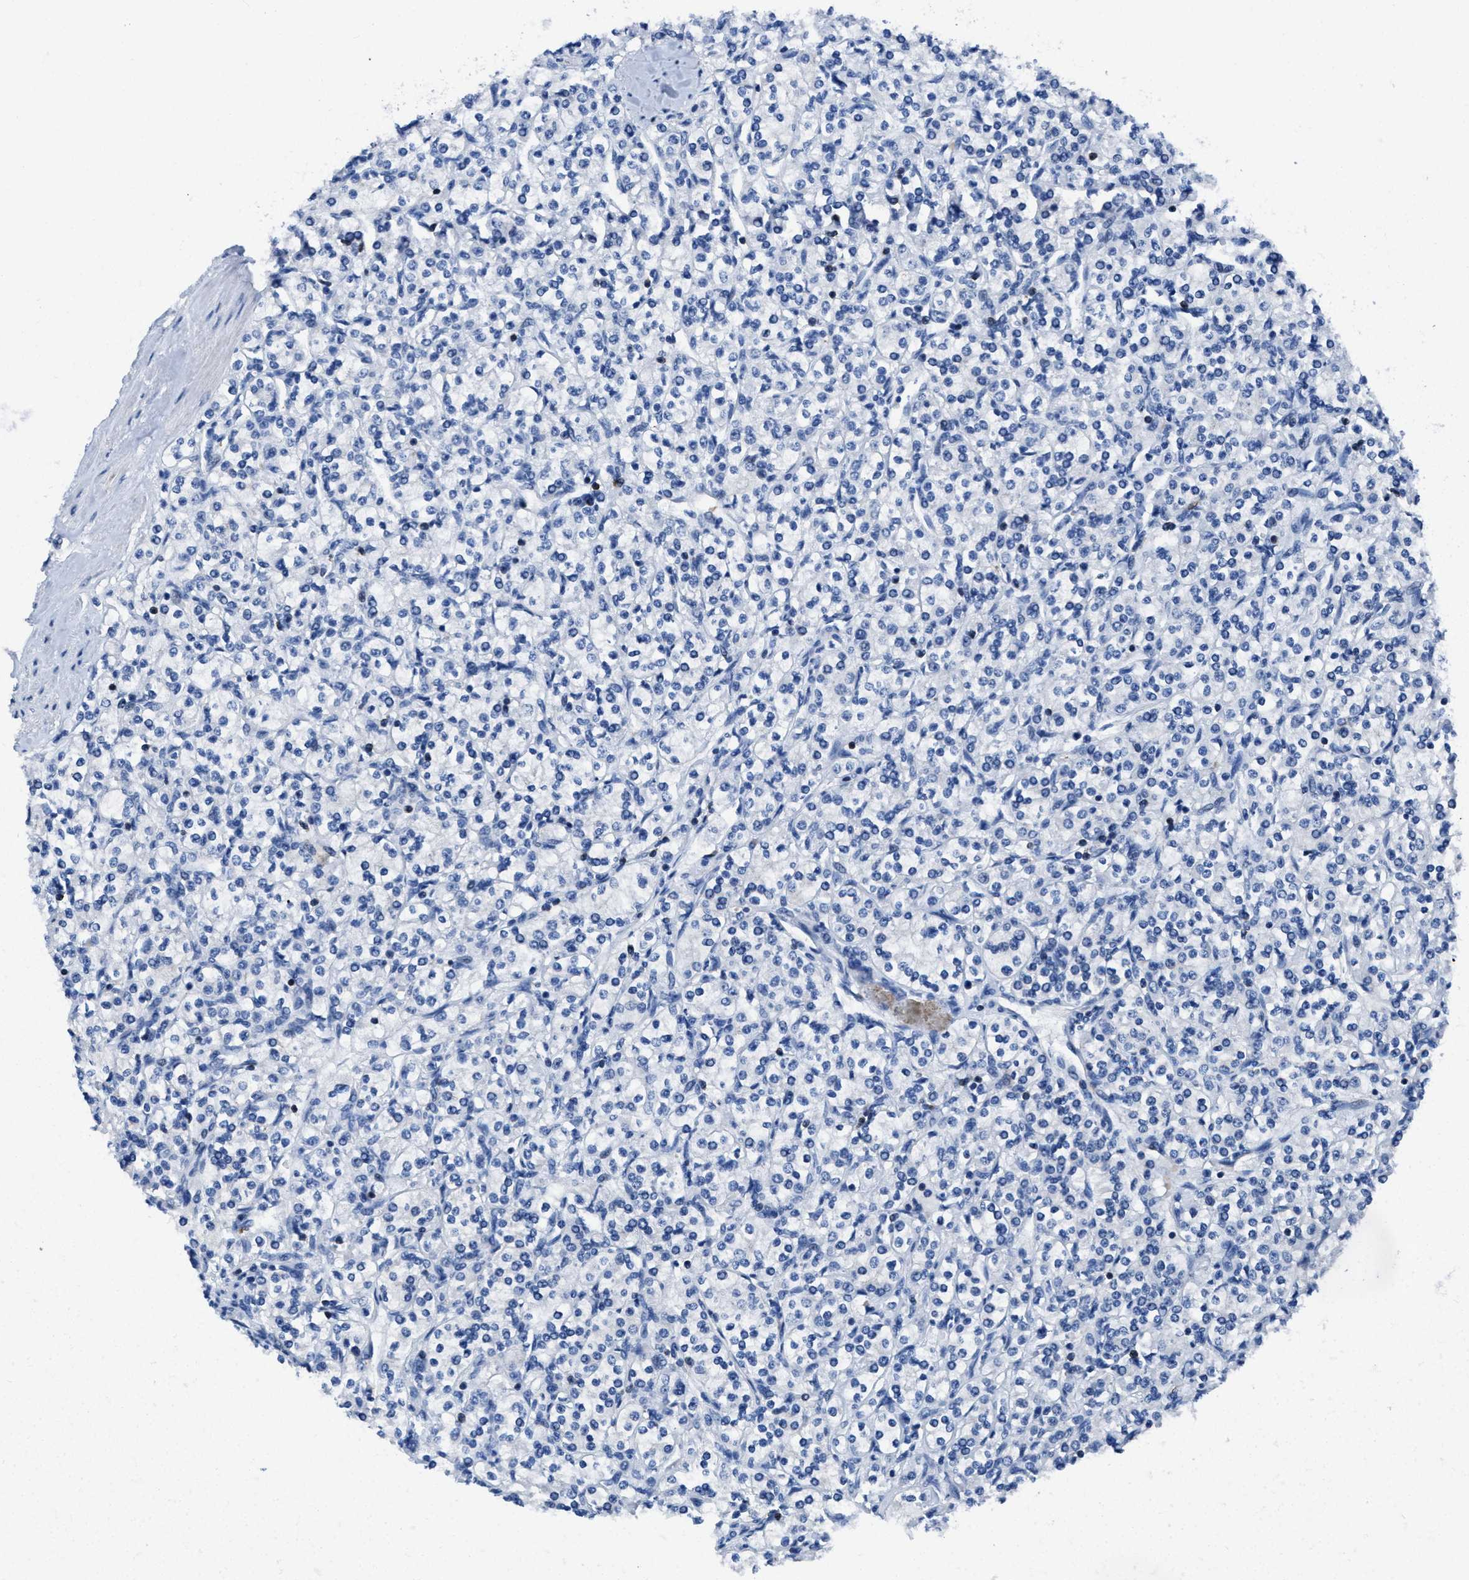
{"staining": {"intensity": "negative", "quantity": "none", "location": "none"}, "tissue": "renal cancer", "cell_type": "Tumor cells", "image_type": "cancer", "snomed": [{"axis": "morphology", "description": "Adenocarcinoma, NOS"}, {"axis": "topography", "description": "Kidney"}], "caption": "Tumor cells show no significant staining in renal adenocarcinoma.", "gene": "ITGA3", "patient": {"sex": "male", "age": 77}}